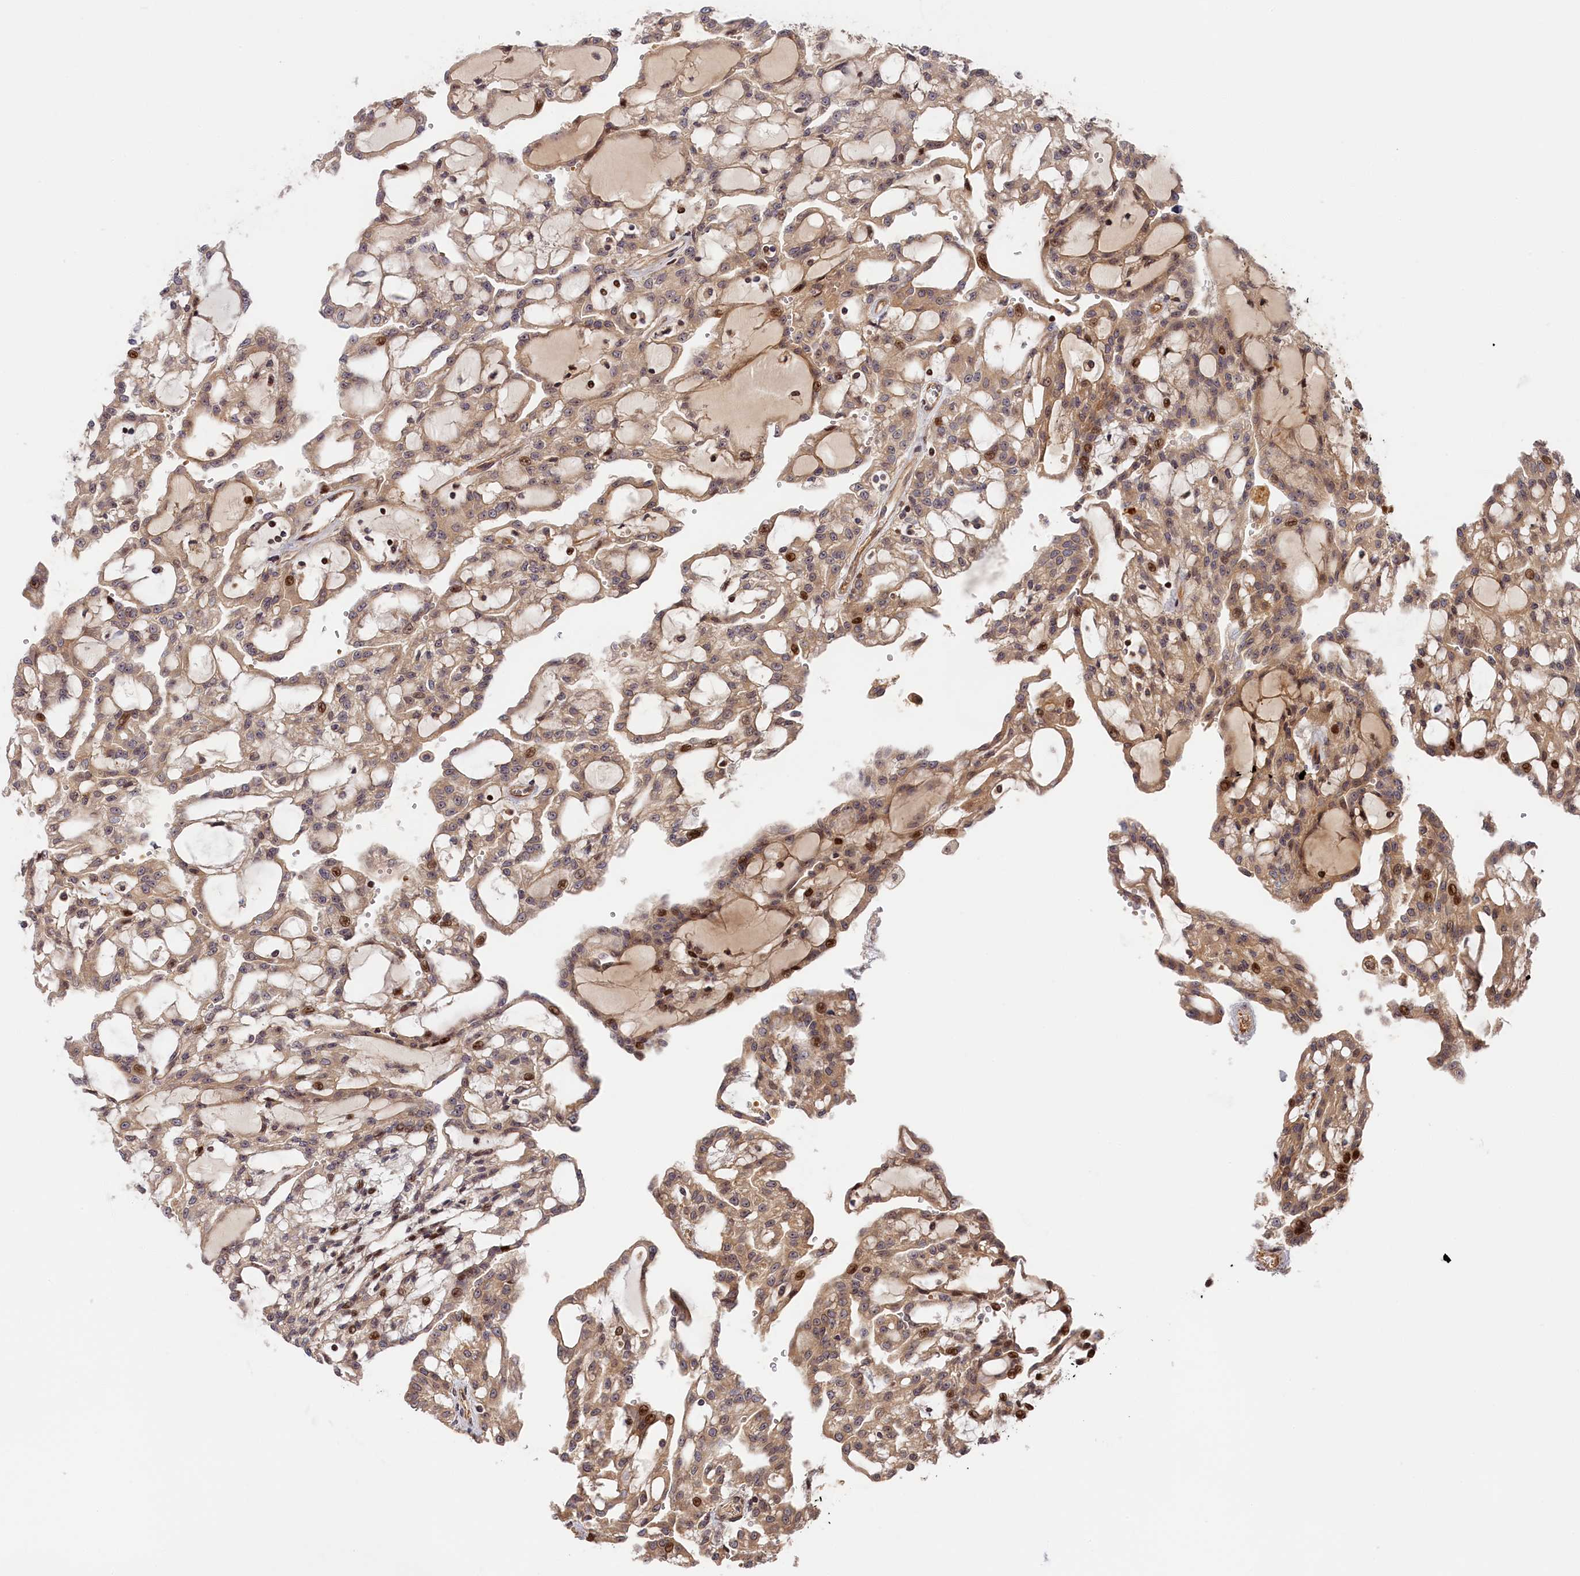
{"staining": {"intensity": "moderate", "quantity": ">75%", "location": "cytoplasmic/membranous,nuclear"}, "tissue": "renal cancer", "cell_type": "Tumor cells", "image_type": "cancer", "snomed": [{"axis": "morphology", "description": "Adenocarcinoma, NOS"}, {"axis": "topography", "description": "Kidney"}], "caption": "A medium amount of moderate cytoplasmic/membranous and nuclear expression is seen in approximately >75% of tumor cells in renal adenocarcinoma tissue. (Brightfield microscopy of DAB IHC at high magnification).", "gene": "CEP44", "patient": {"sex": "male", "age": 63}}